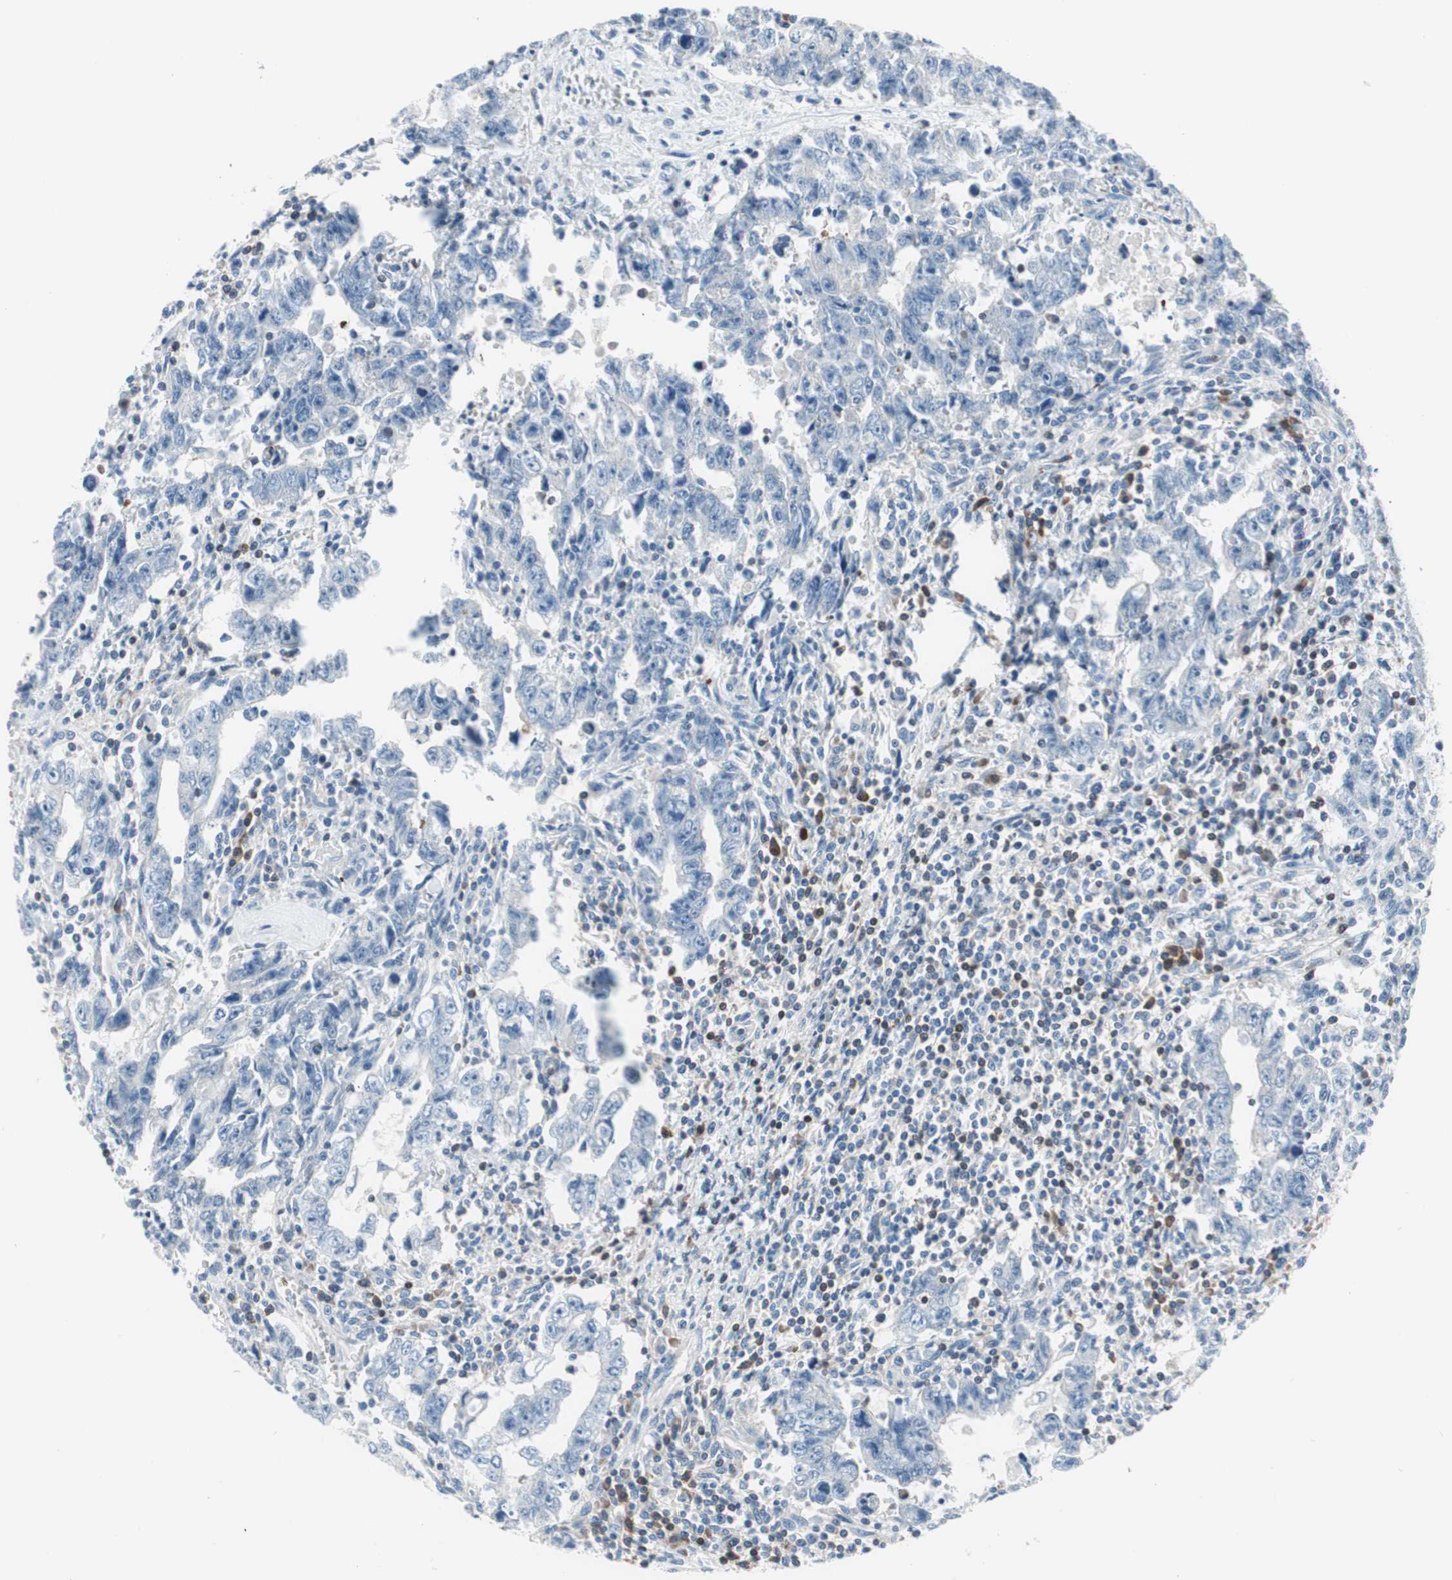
{"staining": {"intensity": "weak", "quantity": "<25%", "location": "cytoplasmic/membranous"}, "tissue": "testis cancer", "cell_type": "Tumor cells", "image_type": "cancer", "snomed": [{"axis": "morphology", "description": "Carcinoma, Embryonal, NOS"}, {"axis": "topography", "description": "Testis"}], "caption": "High magnification brightfield microscopy of embryonal carcinoma (testis) stained with DAB (brown) and counterstained with hematoxylin (blue): tumor cells show no significant positivity.", "gene": "PRDX2", "patient": {"sex": "male", "age": 28}}